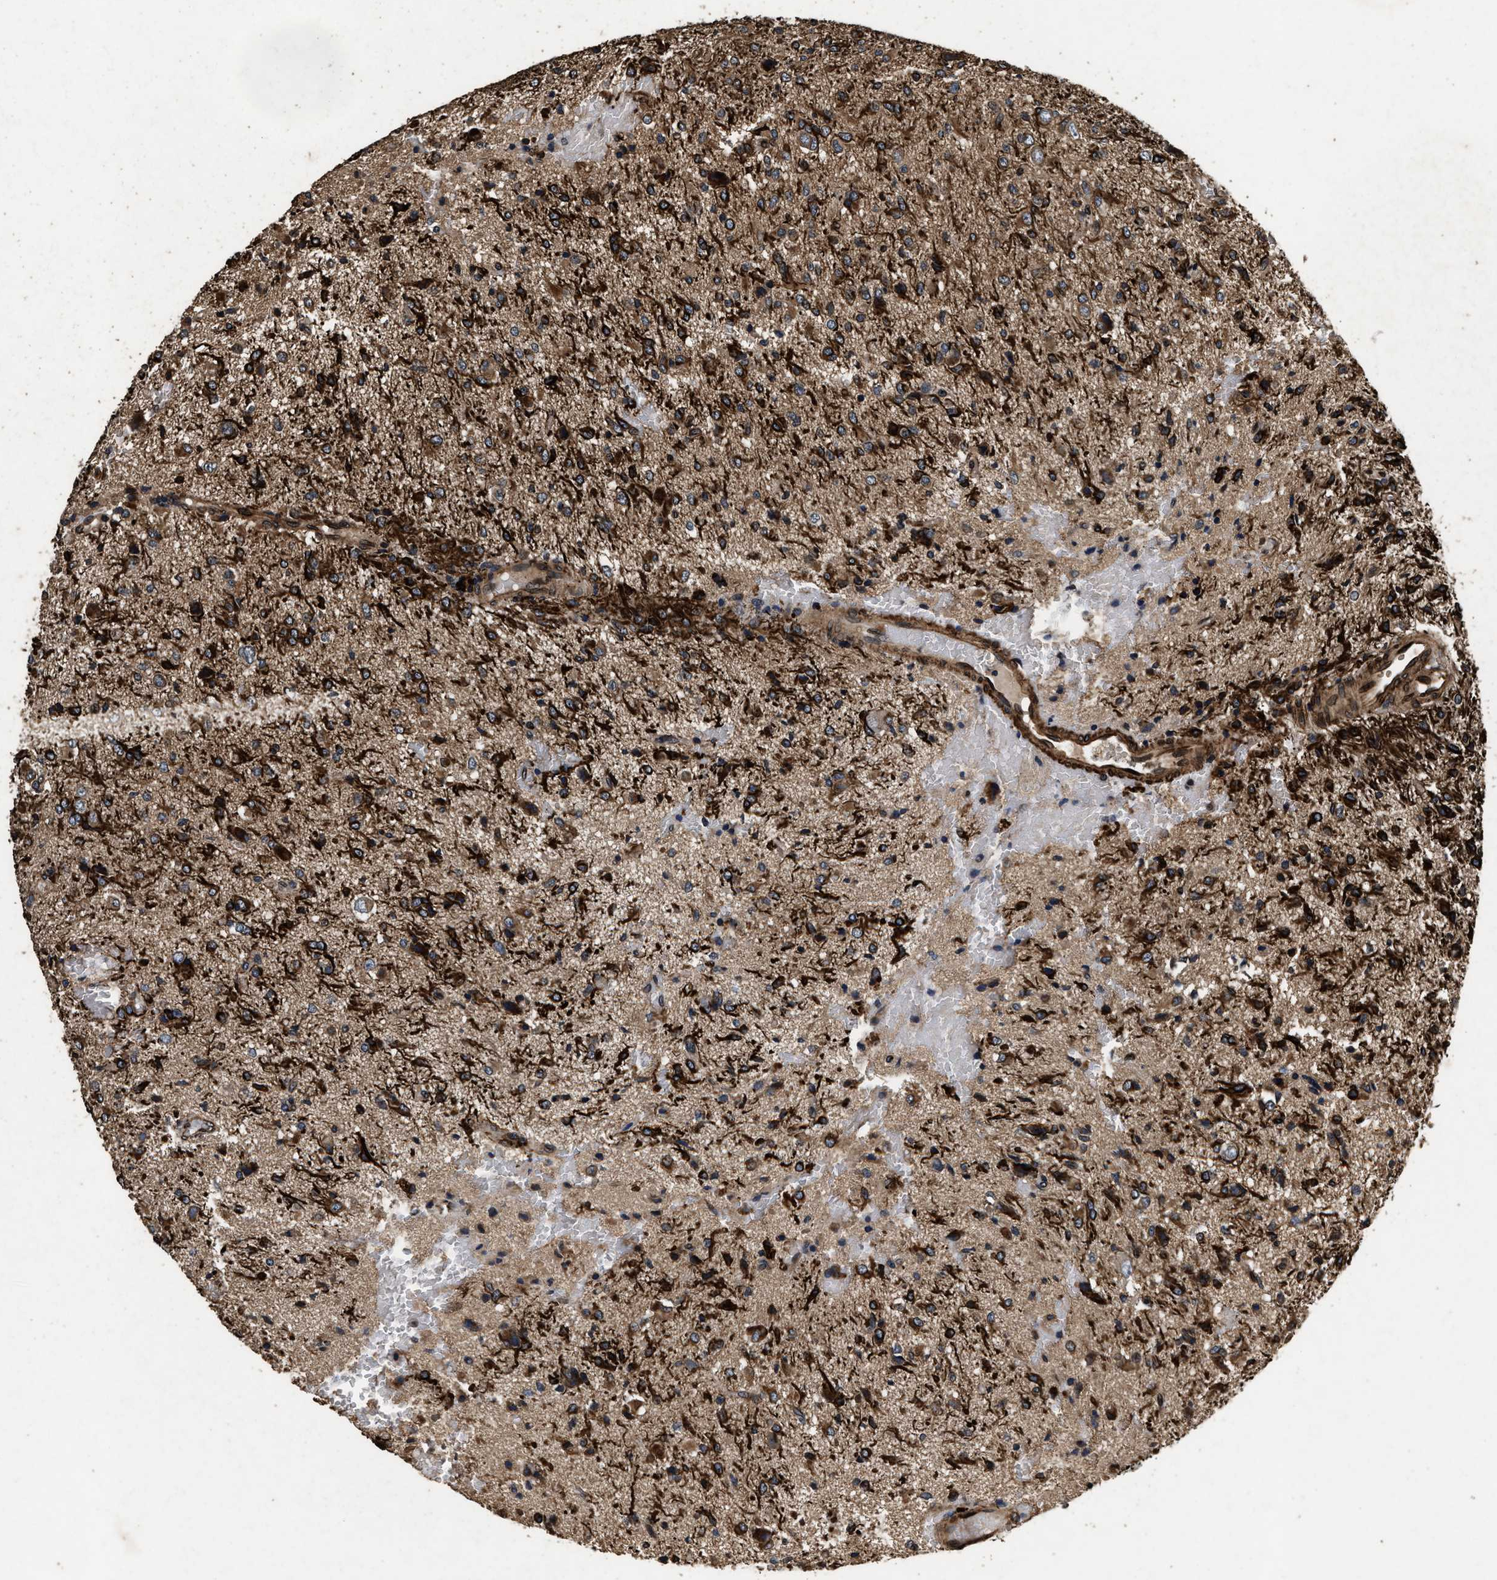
{"staining": {"intensity": "strong", "quantity": ">75%", "location": "cytoplasmic/membranous"}, "tissue": "glioma", "cell_type": "Tumor cells", "image_type": "cancer", "snomed": [{"axis": "morphology", "description": "Glioma, malignant, High grade"}, {"axis": "topography", "description": "Brain"}], "caption": "DAB immunohistochemical staining of malignant glioma (high-grade) shows strong cytoplasmic/membranous protein expression in about >75% of tumor cells.", "gene": "ACCS", "patient": {"sex": "female", "age": 59}}